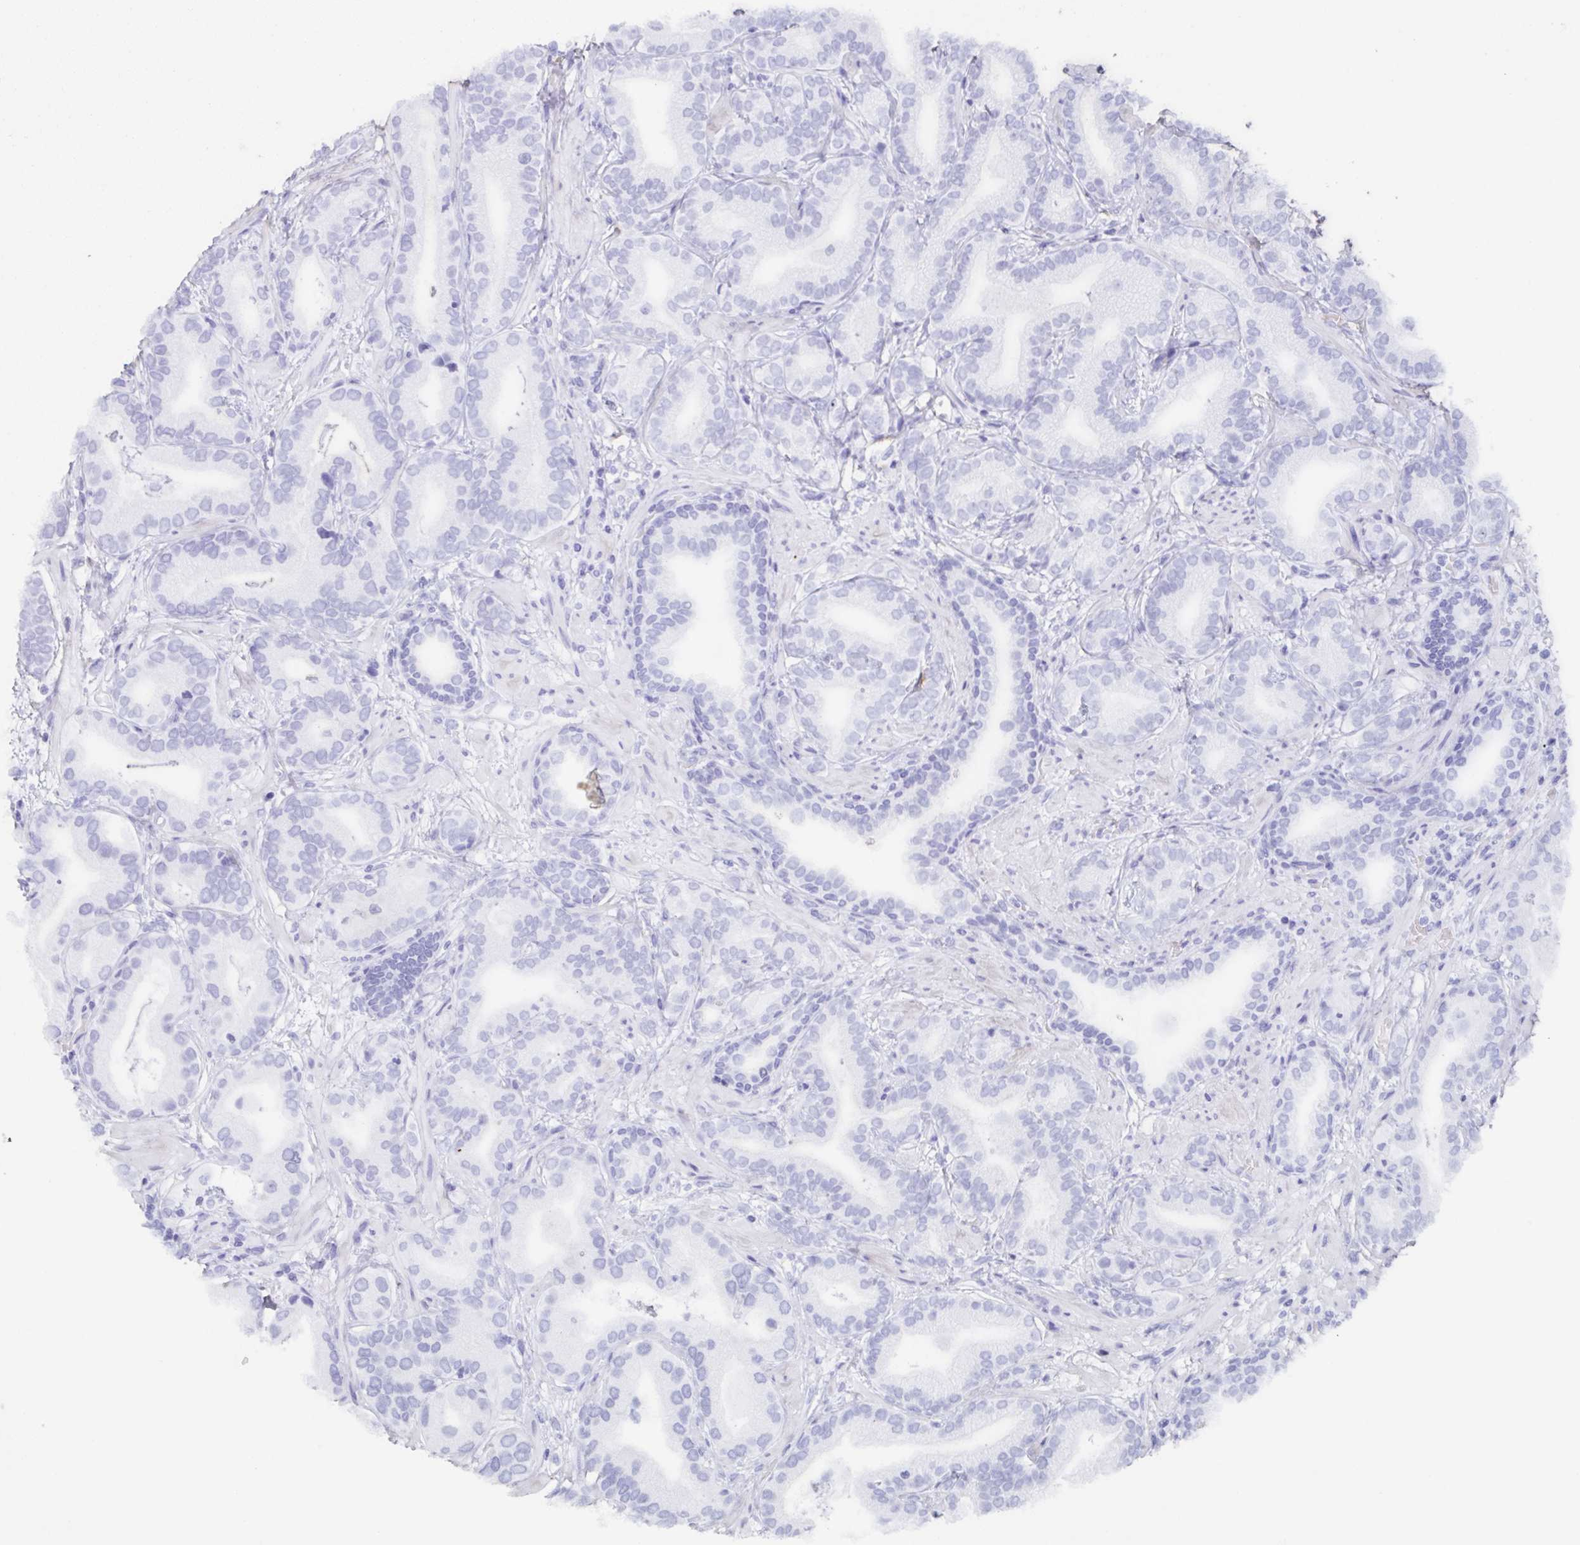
{"staining": {"intensity": "negative", "quantity": "none", "location": "none"}, "tissue": "prostate cancer", "cell_type": "Tumor cells", "image_type": "cancer", "snomed": [{"axis": "morphology", "description": "Adenocarcinoma, Low grade"}, {"axis": "topography", "description": "Prostate"}], "caption": "Protein analysis of prostate low-grade adenocarcinoma demonstrates no significant positivity in tumor cells.", "gene": "POU2F3", "patient": {"sex": "male", "age": 62}}